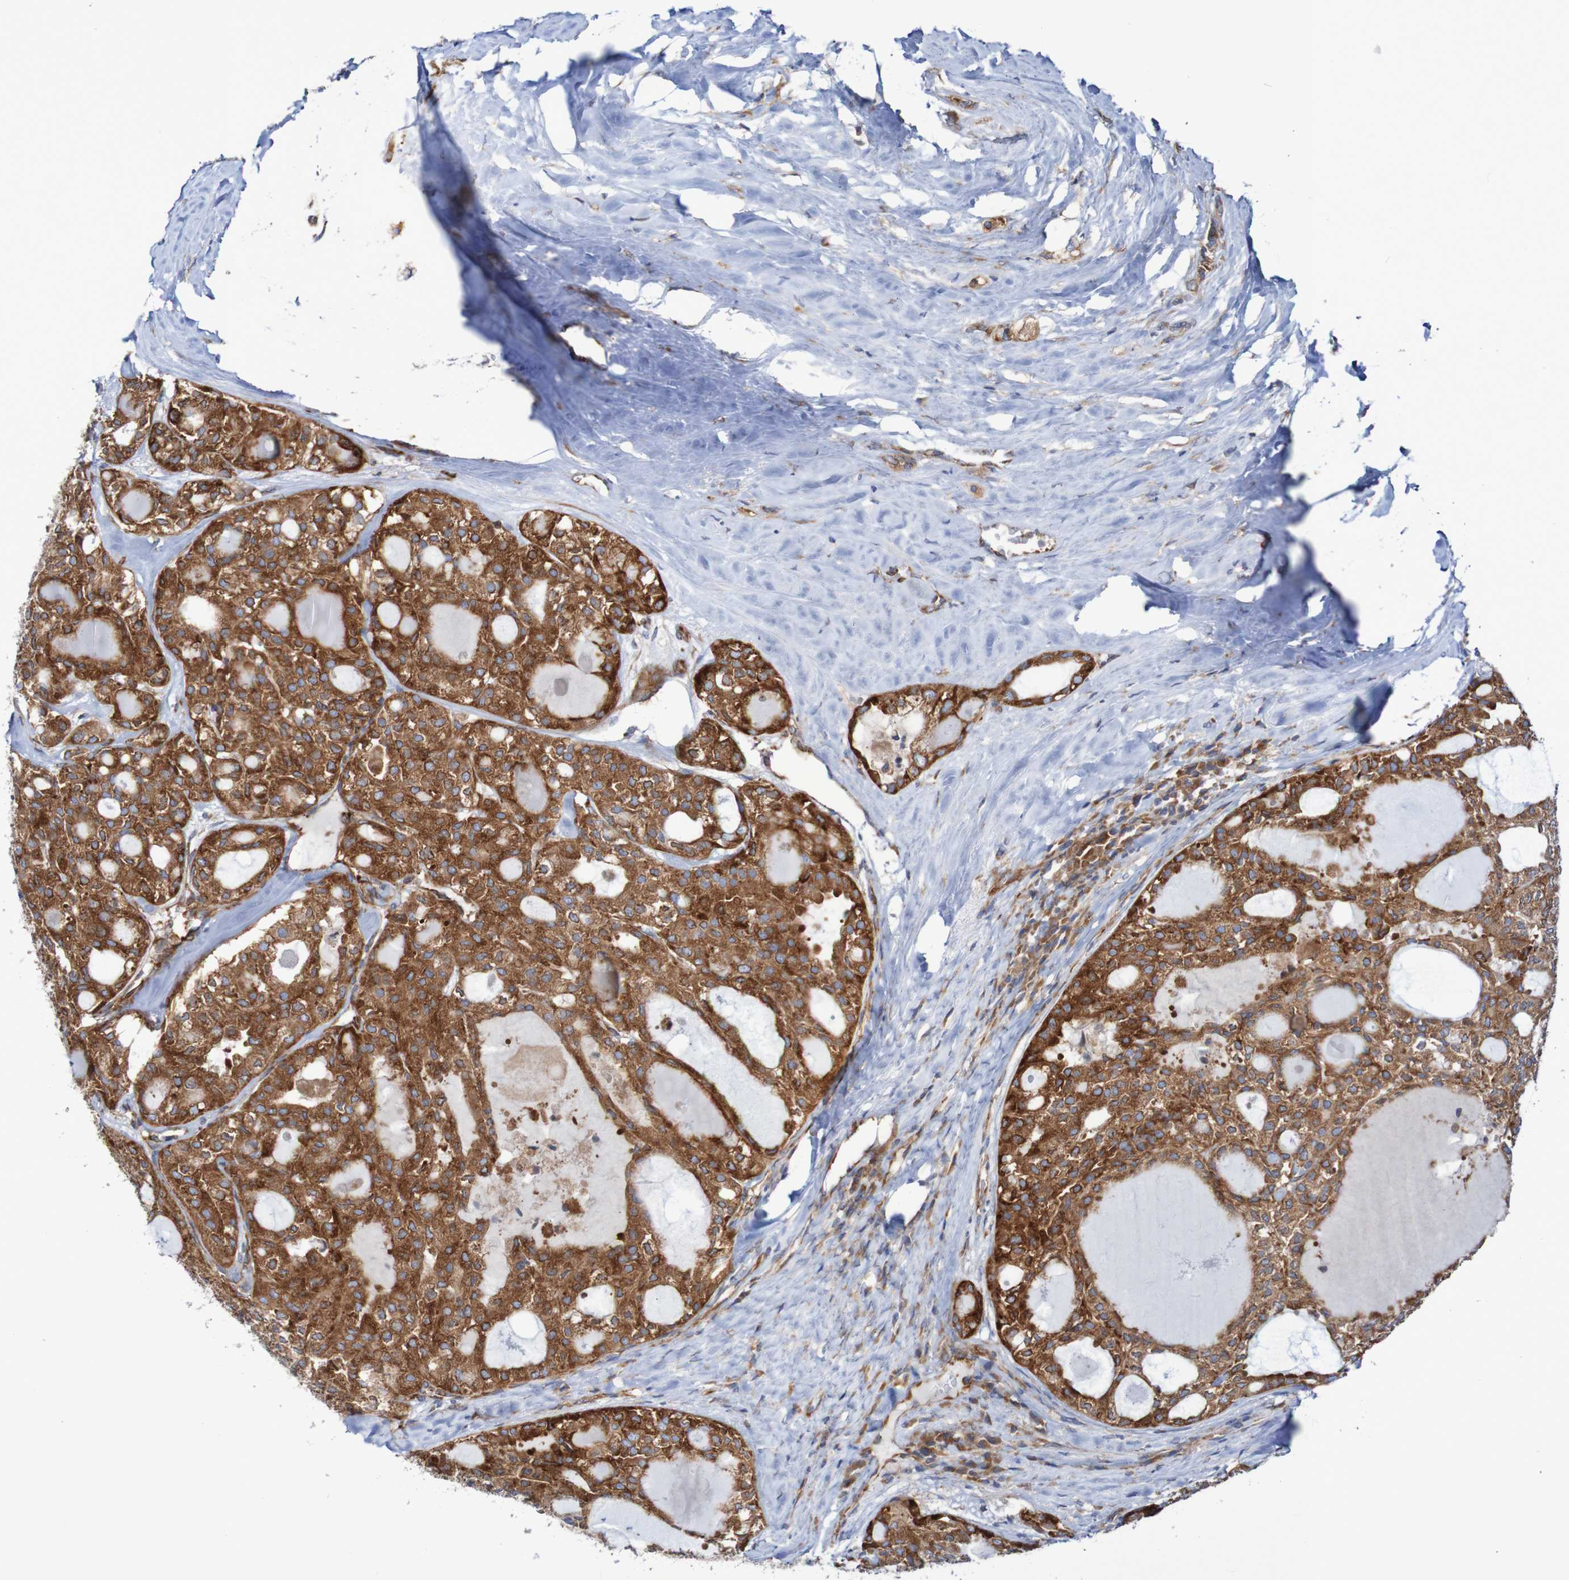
{"staining": {"intensity": "strong", "quantity": ">75%", "location": "cytoplasmic/membranous"}, "tissue": "thyroid cancer", "cell_type": "Tumor cells", "image_type": "cancer", "snomed": [{"axis": "morphology", "description": "Follicular adenoma carcinoma, NOS"}, {"axis": "topography", "description": "Thyroid gland"}], "caption": "This is a micrograph of immunohistochemistry (IHC) staining of thyroid cancer, which shows strong expression in the cytoplasmic/membranous of tumor cells.", "gene": "FXR2", "patient": {"sex": "male", "age": 75}}